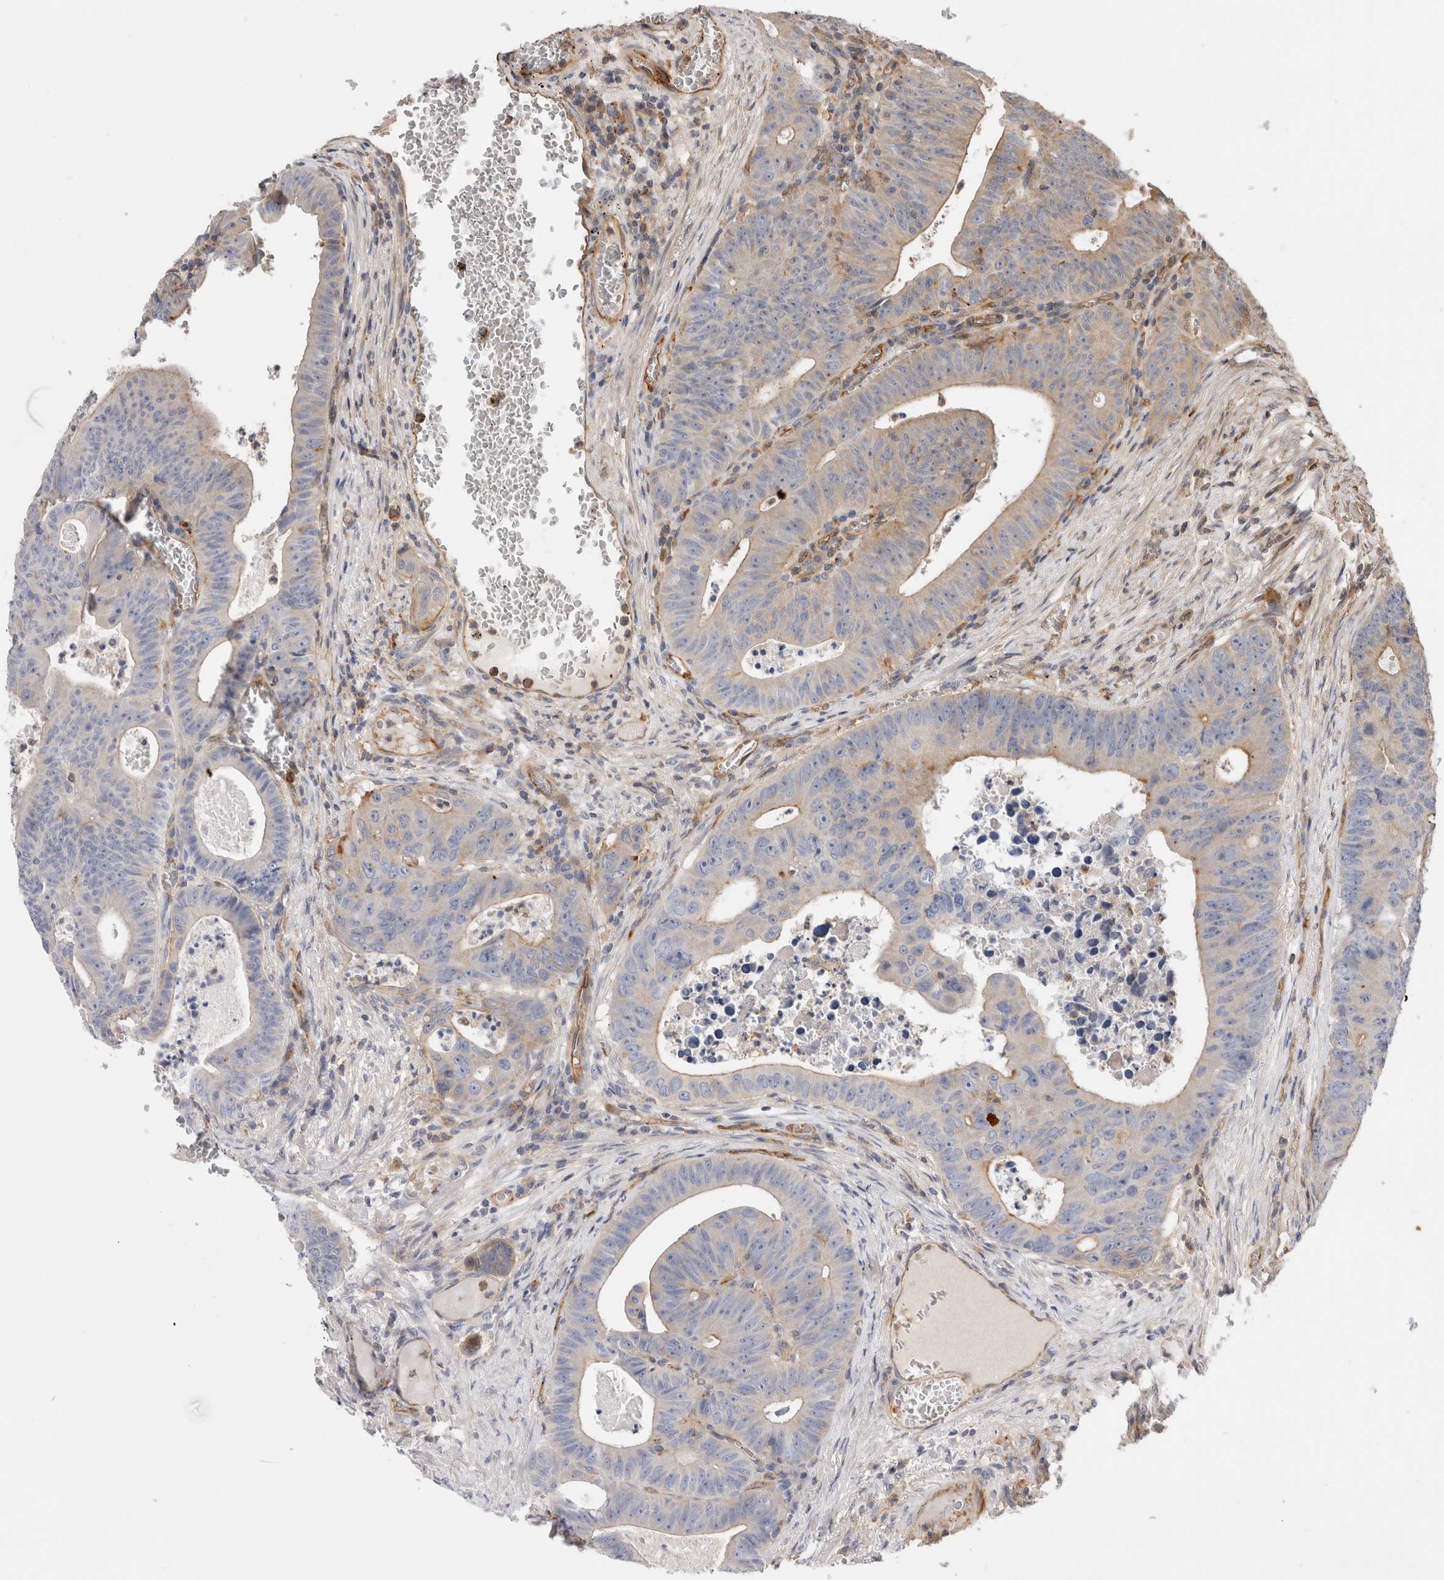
{"staining": {"intensity": "weak", "quantity": "25%-75%", "location": "cytoplasmic/membranous"}, "tissue": "colorectal cancer", "cell_type": "Tumor cells", "image_type": "cancer", "snomed": [{"axis": "morphology", "description": "Adenocarcinoma, NOS"}, {"axis": "topography", "description": "Colon"}], "caption": "This image exhibits IHC staining of human adenocarcinoma (colorectal), with low weak cytoplasmic/membranous expression in approximately 25%-75% of tumor cells.", "gene": "BNIP2", "patient": {"sex": "male", "age": 87}}